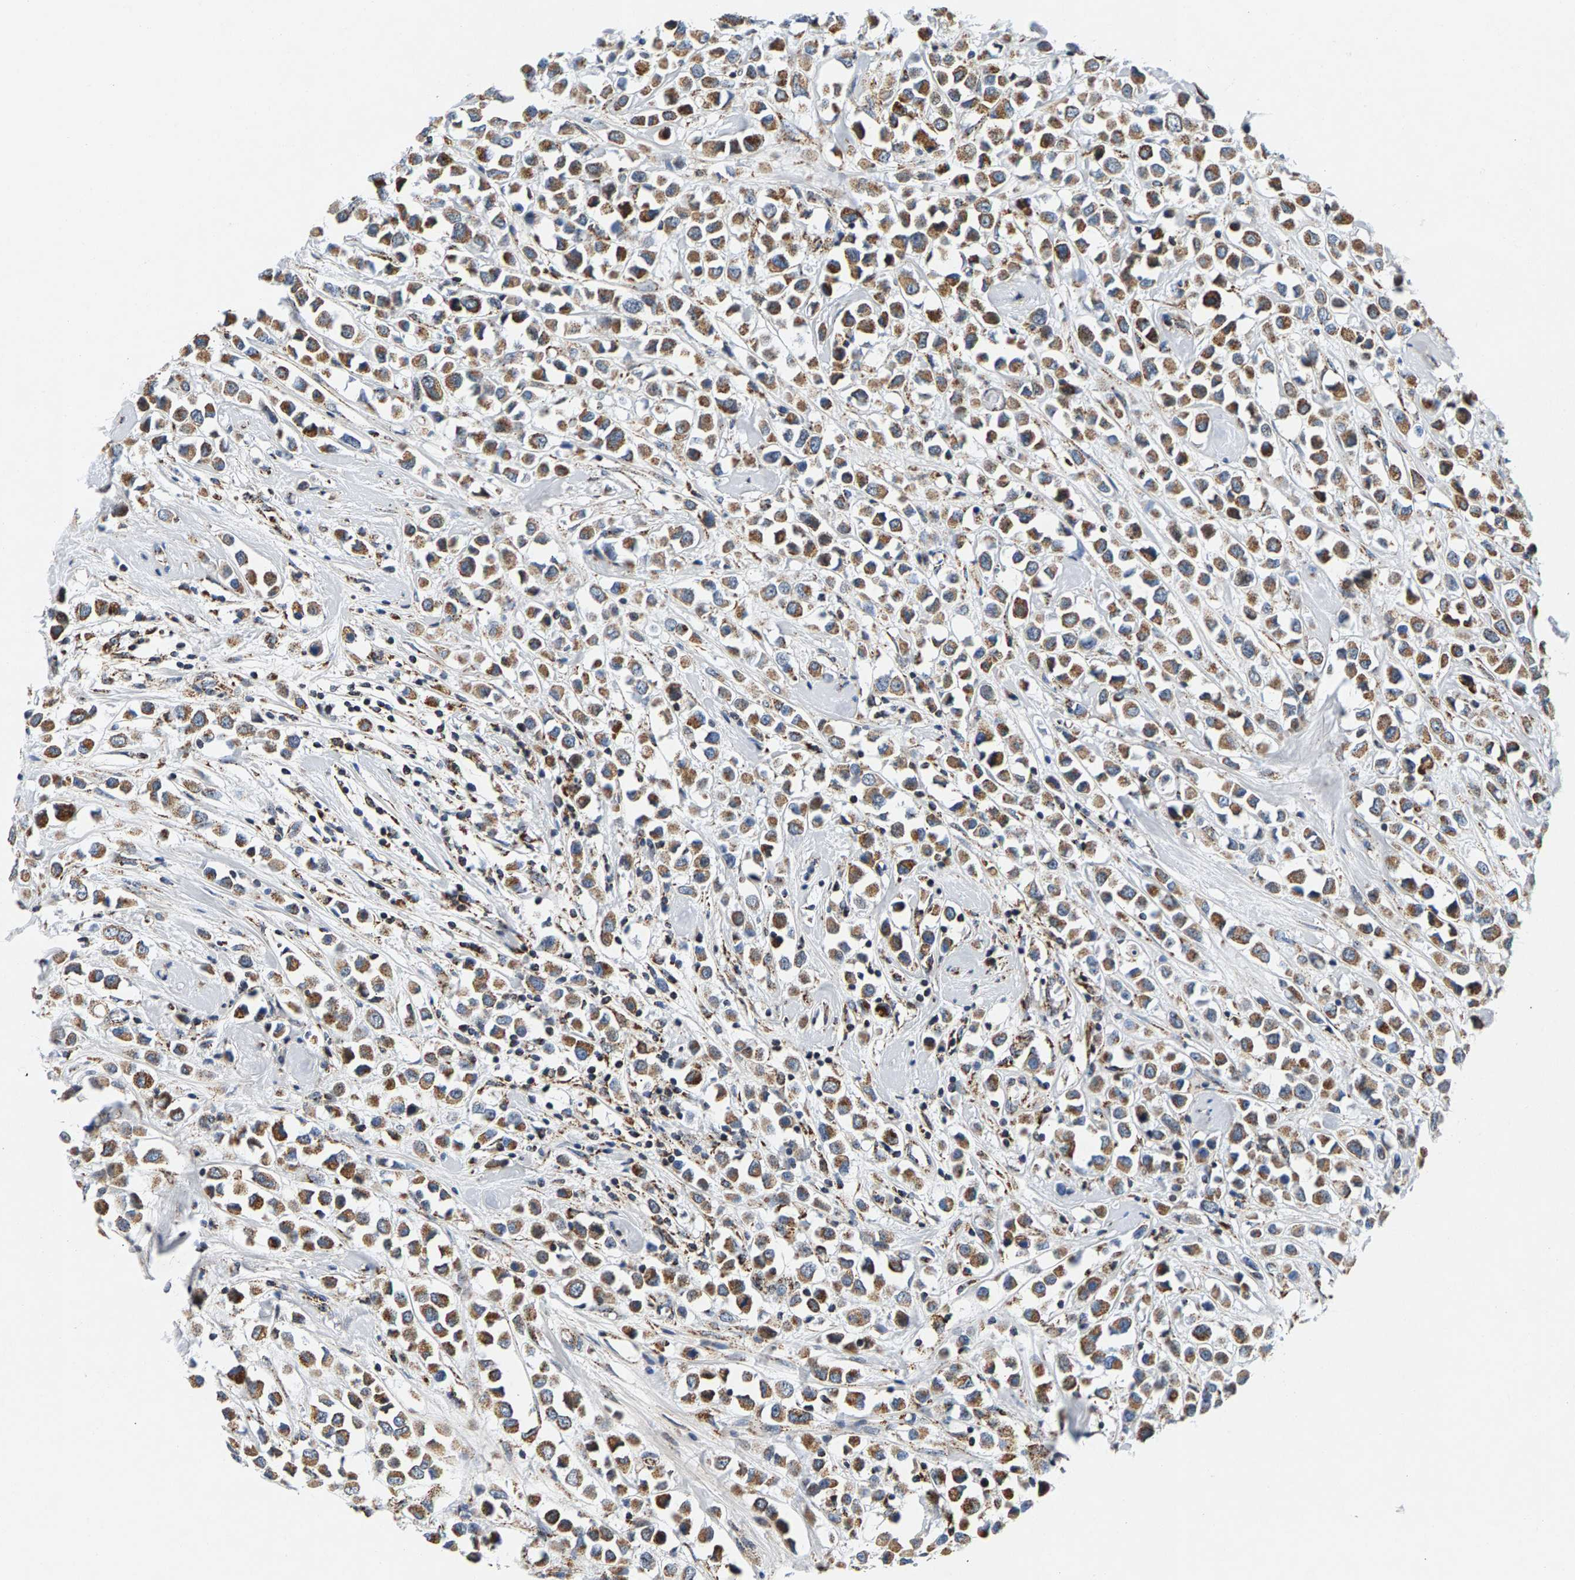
{"staining": {"intensity": "moderate", "quantity": ">75%", "location": "cytoplasmic/membranous"}, "tissue": "breast cancer", "cell_type": "Tumor cells", "image_type": "cancer", "snomed": [{"axis": "morphology", "description": "Duct carcinoma"}, {"axis": "topography", "description": "Breast"}], "caption": "This photomicrograph displays IHC staining of breast cancer, with medium moderate cytoplasmic/membranous expression in about >75% of tumor cells.", "gene": "PDE1A", "patient": {"sex": "female", "age": 61}}